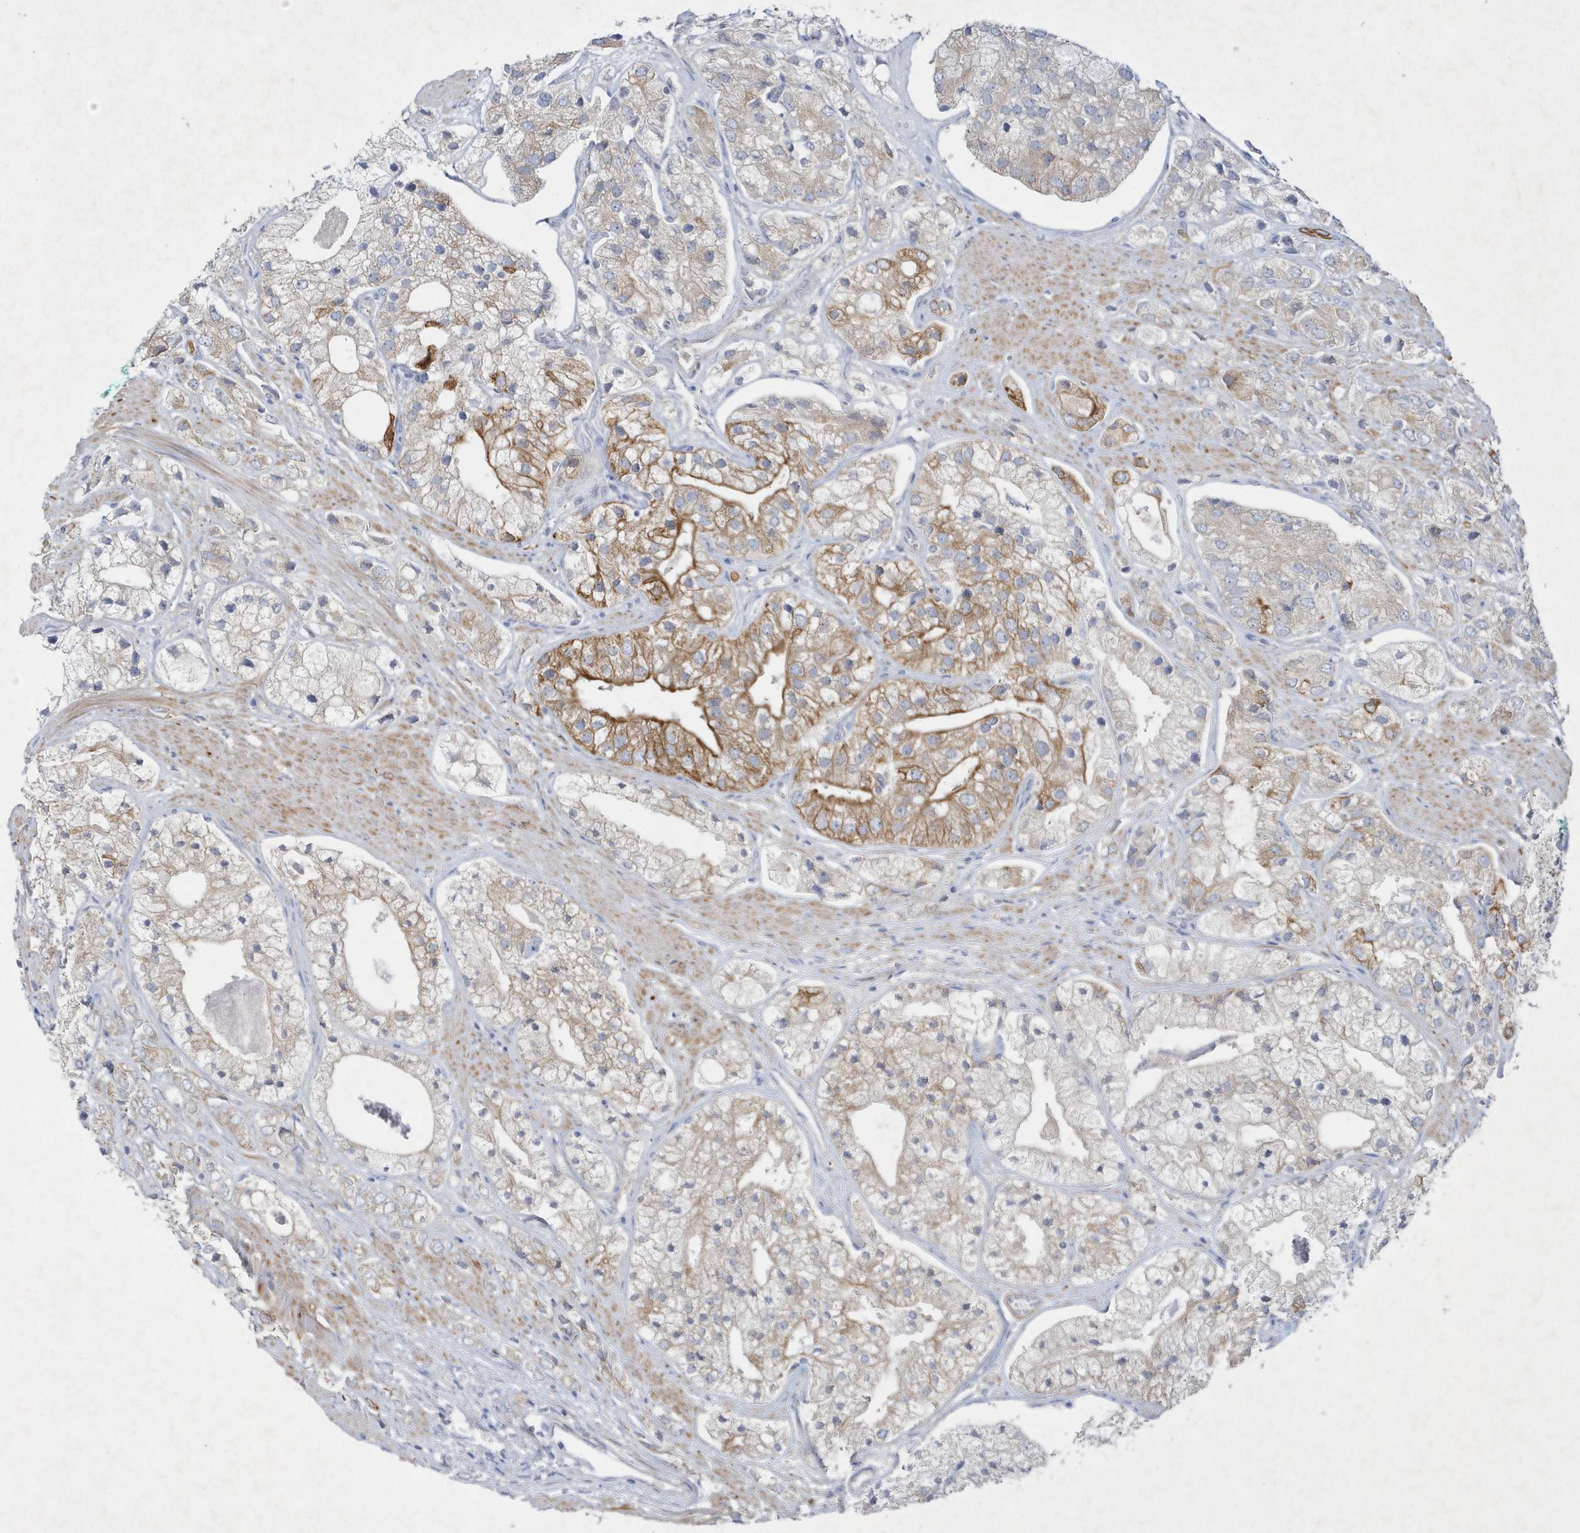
{"staining": {"intensity": "moderate", "quantity": "<25%", "location": "cytoplasmic/membranous"}, "tissue": "prostate cancer", "cell_type": "Tumor cells", "image_type": "cancer", "snomed": [{"axis": "morphology", "description": "Adenocarcinoma, High grade"}, {"axis": "topography", "description": "Prostate"}], "caption": "Prostate cancer (adenocarcinoma (high-grade)) stained for a protein (brown) exhibits moderate cytoplasmic/membranous positive staining in approximately <25% of tumor cells.", "gene": "LARS1", "patient": {"sex": "male", "age": 50}}